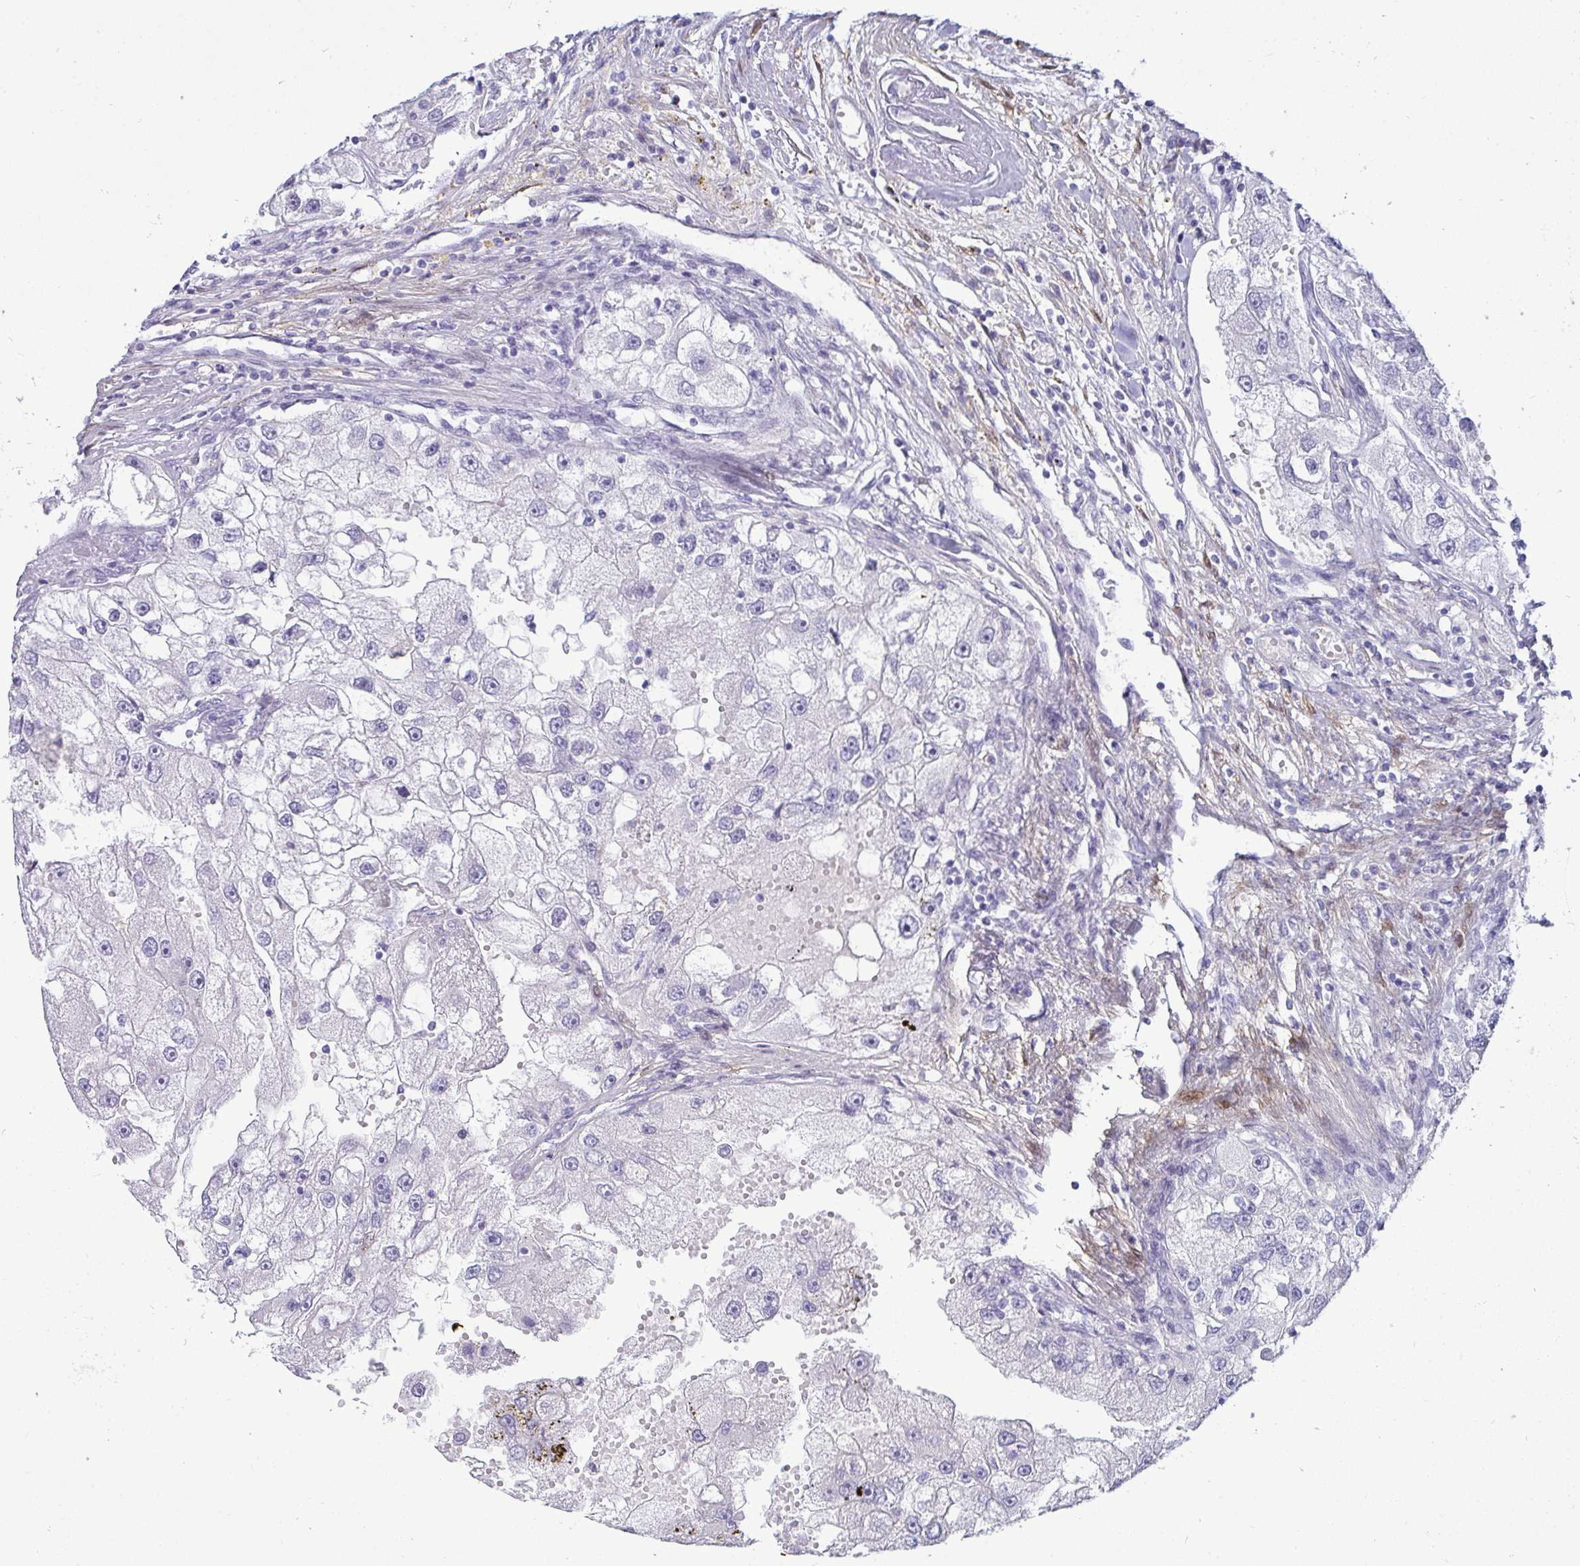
{"staining": {"intensity": "negative", "quantity": "none", "location": "none"}, "tissue": "renal cancer", "cell_type": "Tumor cells", "image_type": "cancer", "snomed": [{"axis": "morphology", "description": "Adenocarcinoma, NOS"}, {"axis": "topography", "description": "Kidney"}], "caption": "Renal adenocarcinoma was stained to show a protein in brown. There is no significant staining in tumor cells. (Stains: DAB (3,3'-diaminobenzidine) IHC with hematoxylin counter stain, Microscopy: brightfield microscopy at high magnification).", "gene": "HSPB6", "patient": {"sex": "male", "age": 63}}